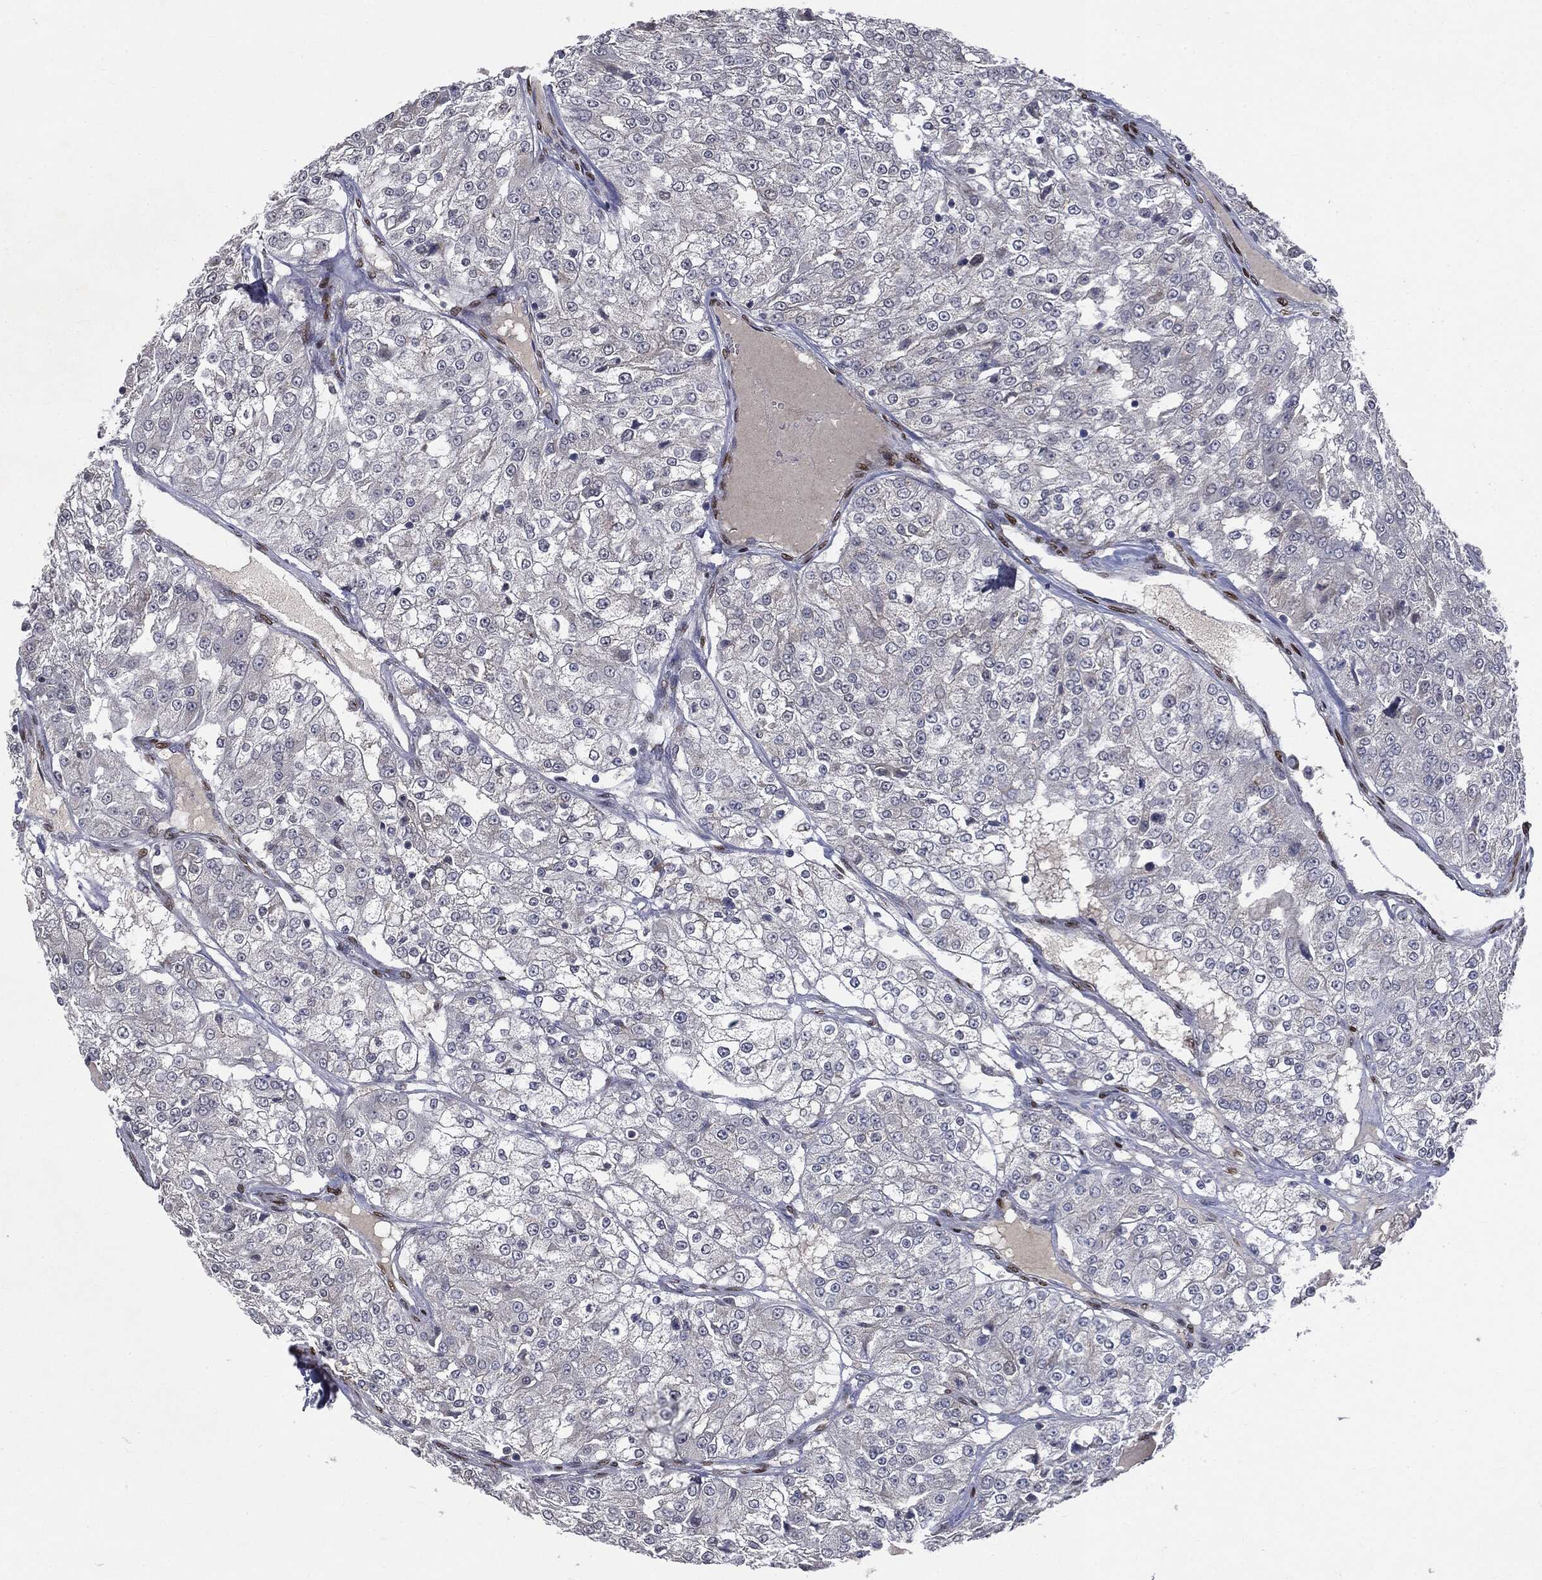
{"staining": {"intensity": "negative", "quantity": "none", "location": "none"}, "tissue": "renal cancer", "cell_type": "Tumor cells", "image_type": "cancer", "snomed": [{"axis": "morphology", "description": "Adenocarcinoma, NOS"}, {"axis": "topography", "description": "Kidney"}], "caption": "This is an immunohistochemistry (IHC) micrograph of adenocarcinoma (renal). There is no expression in tumor cells.", "gene": "CASD1", "patient": {"sex": "female", "age": 63}}